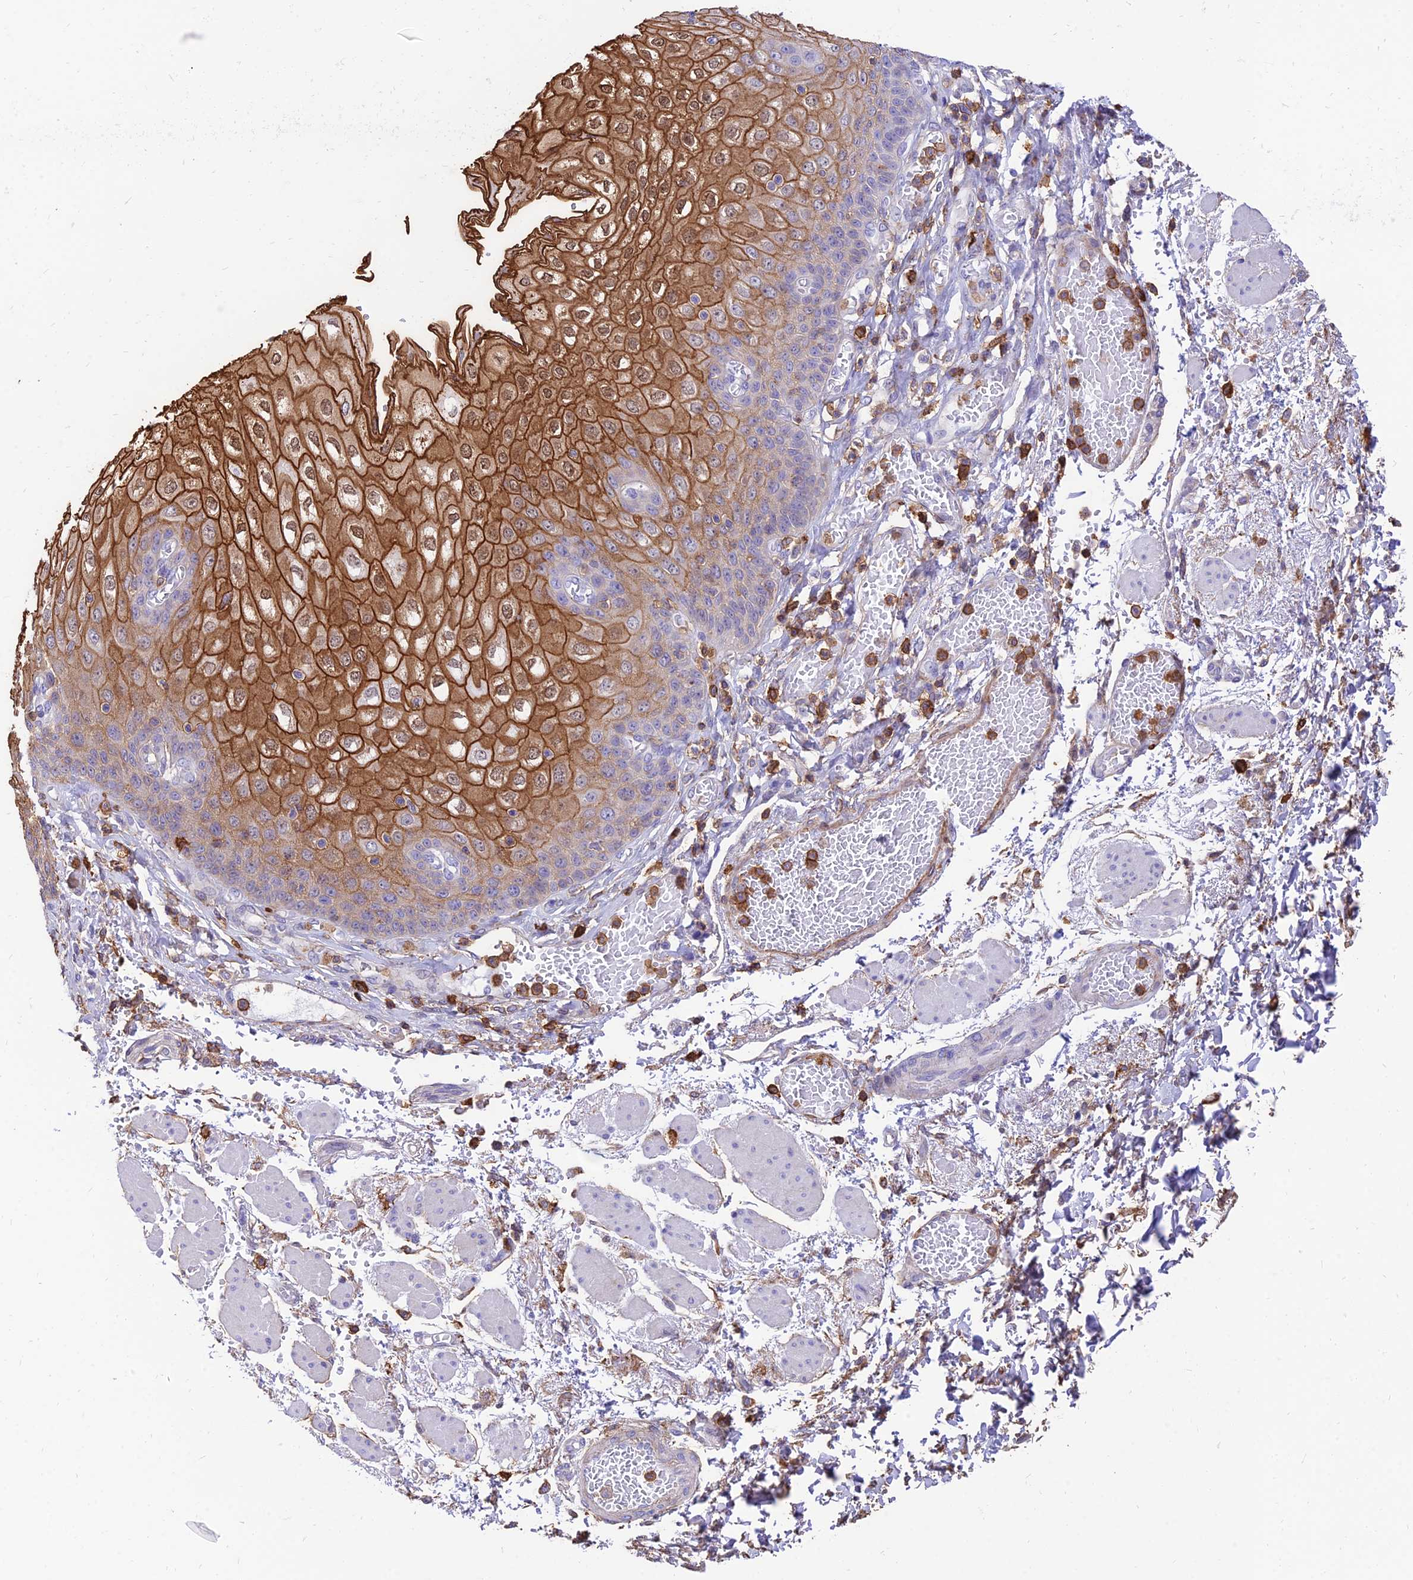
{"staining": {"intensity": "moderate", "quantity": "25%-75%", "location": "cytoplasmic/membranous,nuclear"}, "tissue": "esophagus", "cell_type": "Squamous epithelial cells", "image_type": "normal", "snomed": [{"axis": "morphology", "description": "Normal tissue, NOS"}, {"axis": "topography", "description": "Esophagus"}], "caption": "Immunohistochemical staining of benign human esophagus displays 25%-75% levels of moderate cytoplasmic/membranous,nuclear protein expression in about 25%-75% of squamous epithelial cells.", "gene": "SREK1IP1", "patient": {"sex": "male", "age": 81}}